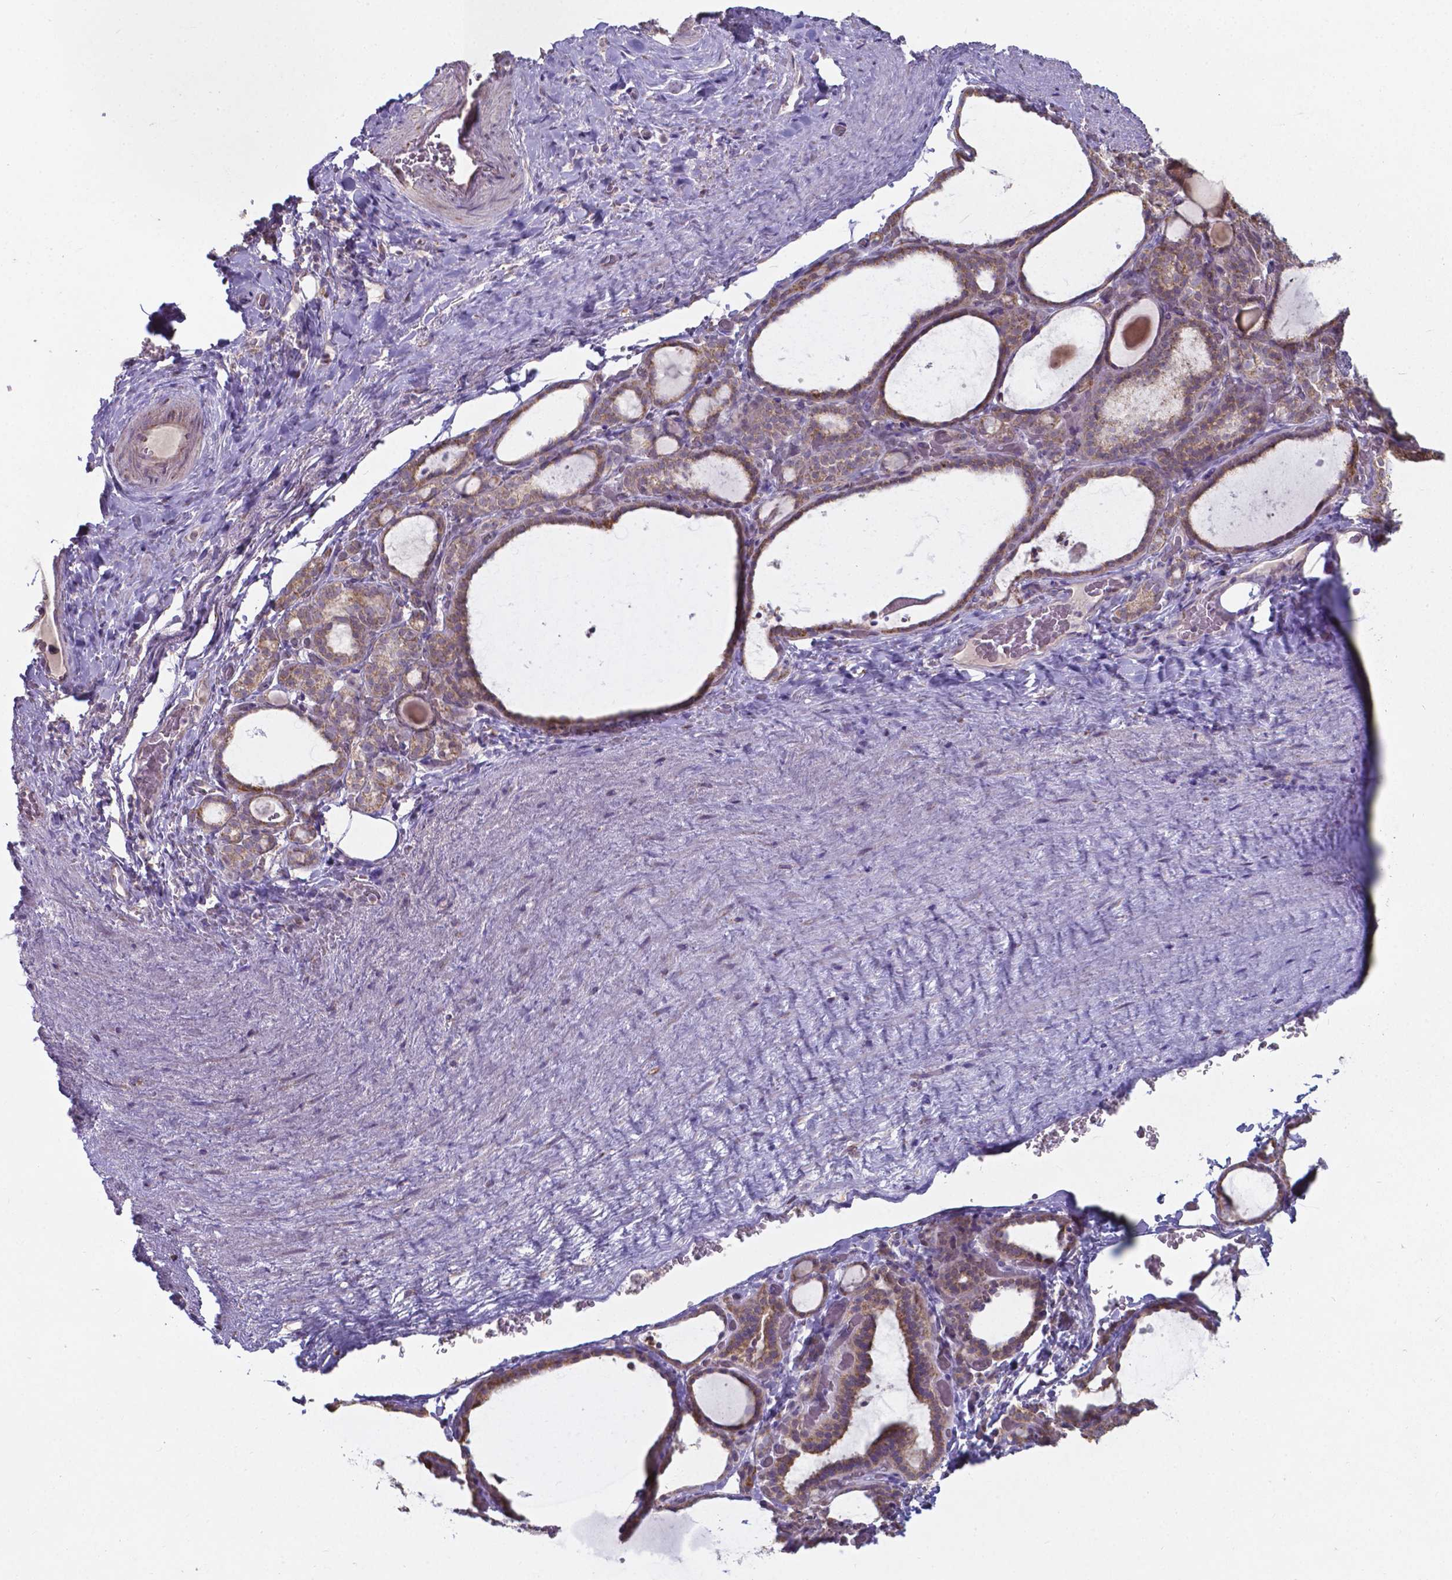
{"staining": {"intensity": "weak", "quantity": "25%-75%", "location": "cytoplasmic/membranous"}, "tissue": "thyroid gland", "cell_type": "Glandular cells", "image_type": "normal", "snomed": [{"axis": "morphology", "description": "Normal tissue, NOS"}, {"axis": "topography", "description": "Thyroid gland"}], "caption": "Thyroid gland stained with DAB immunohistochemistry (IHC) reveals low levels of weak cytoplasmic/membranous expression in about 25%-75% of glandular cells. Nuclei are stained in blue.", "gene": "FAM114A1", "patient": {"sex": "female", "age": 22}}